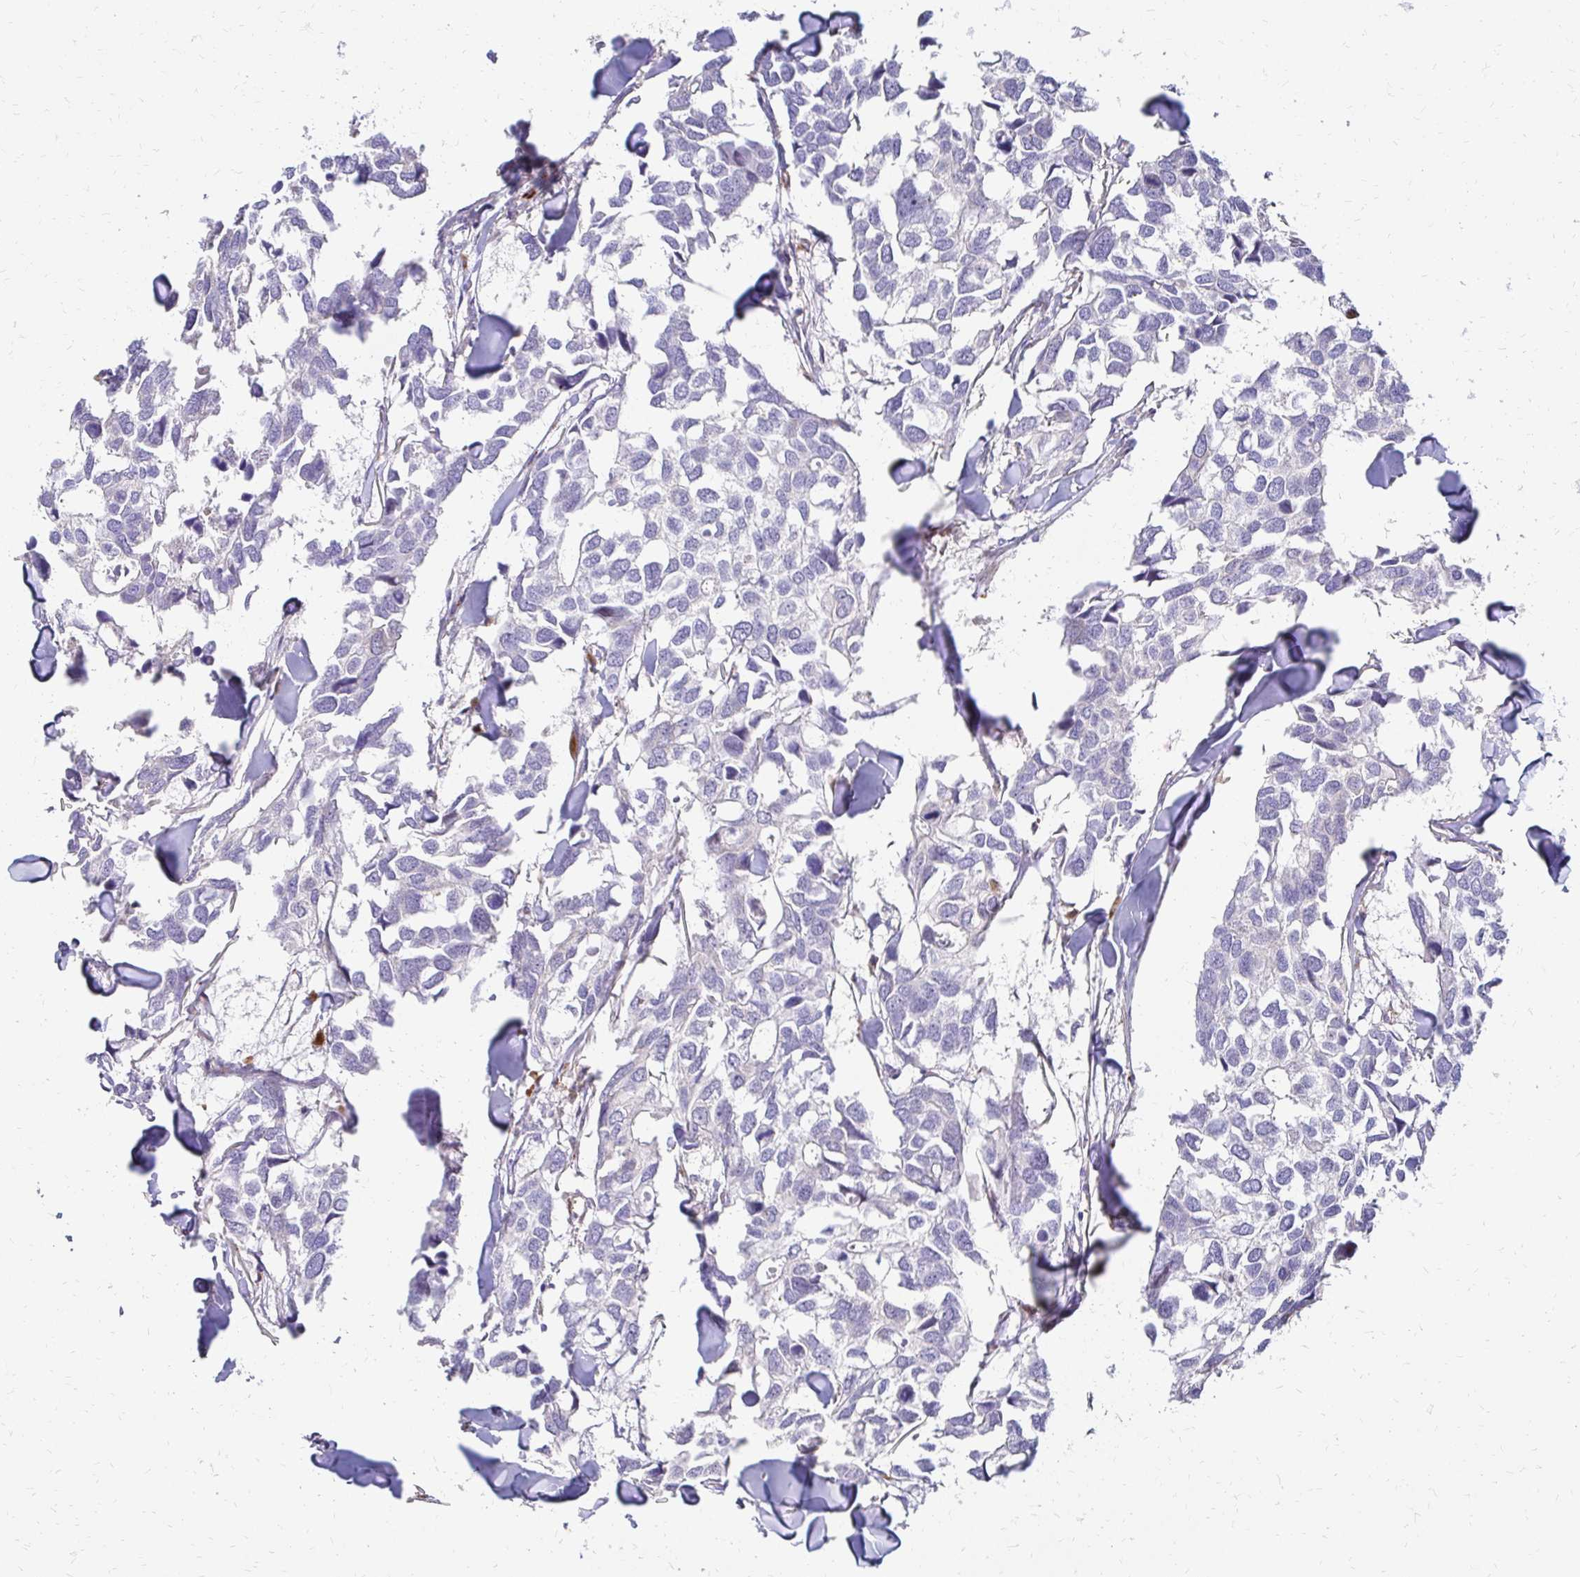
{"staining": {"intensity": "negative", "quantity": "none", "location": "none"}, "tissue": "breast cancer", "cell_type": "Tumor cells", "image_type": "cancer", "snomed": [{"axis": "morphology", "description": "Duct carcinoma"}, {"axis": "topography", "description": "Breast"}], "caption": "High power microscopy histopathology image of an immunohistochemistry (IHC) photomicrograph of breast cancer (intraductal carcinoma), revealing no significant expression in tumor cells.", "gene": "IDUA", "patient": {"sex": "female", "age": 83}}